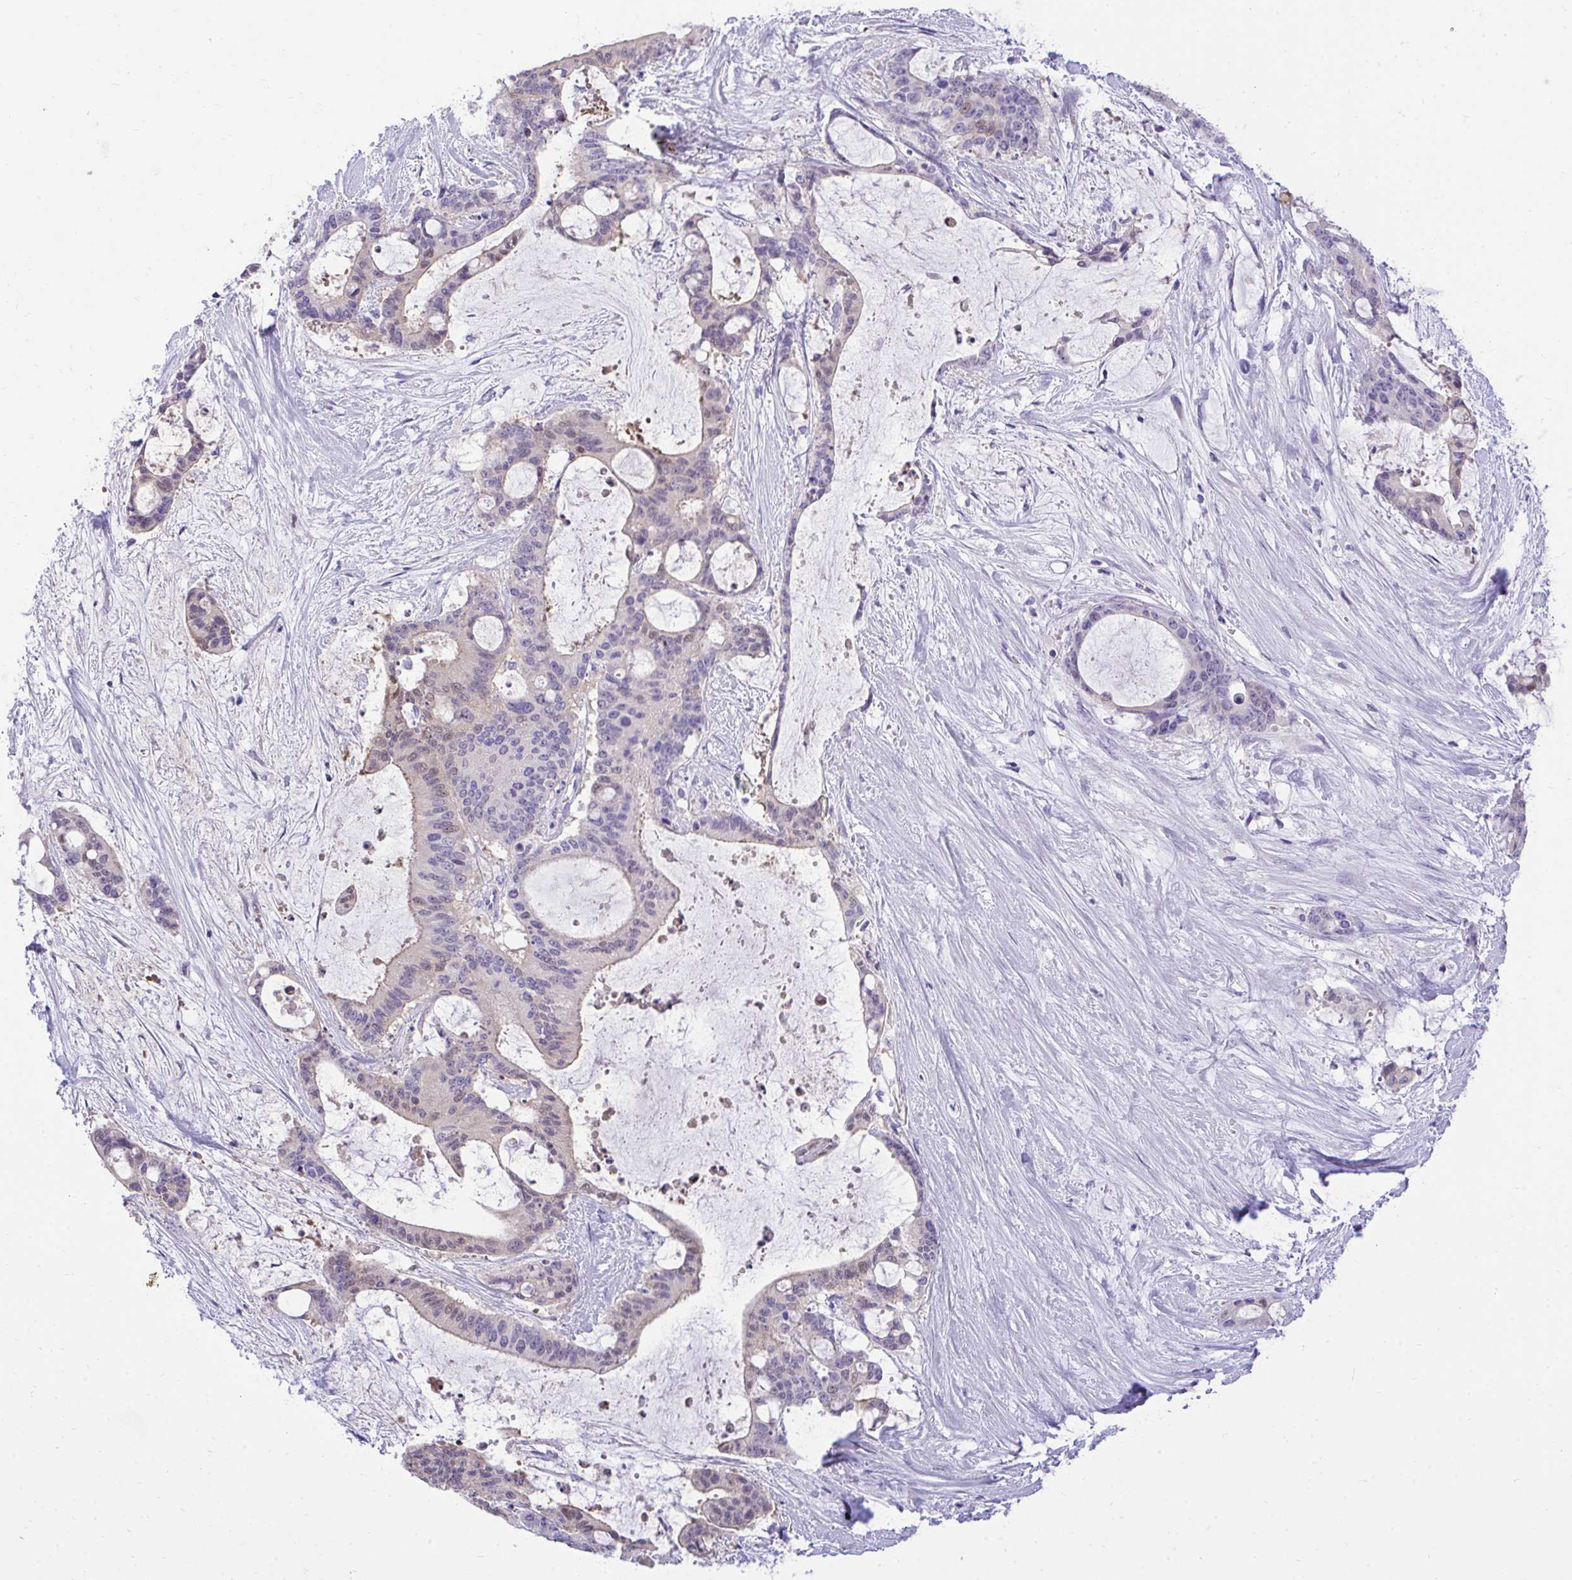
{"staining": {"intensity": "weak", "quantity": "<25%", "location": "nuclear"}, "tissue": "liver cancer", "cell_type": "Tumor cells", "image_type": "cancer", "snomed": [{"axis": "morphology", "description": "Normal tissue, NOS"}, {"axis": "morphology", "description": "Cholangiocarcinoma"}, {"axis": "topography", "description": "Liver"}, {"axis": "topography", "description": "Peripheral nerve tissue"}], "caption": "Cholangiocarcinoma (liver) stained for a protein using IHC displays no staining tumor cells.", "gene": "TMCO5A", "patient": {"sex": "female", "age": 73}}